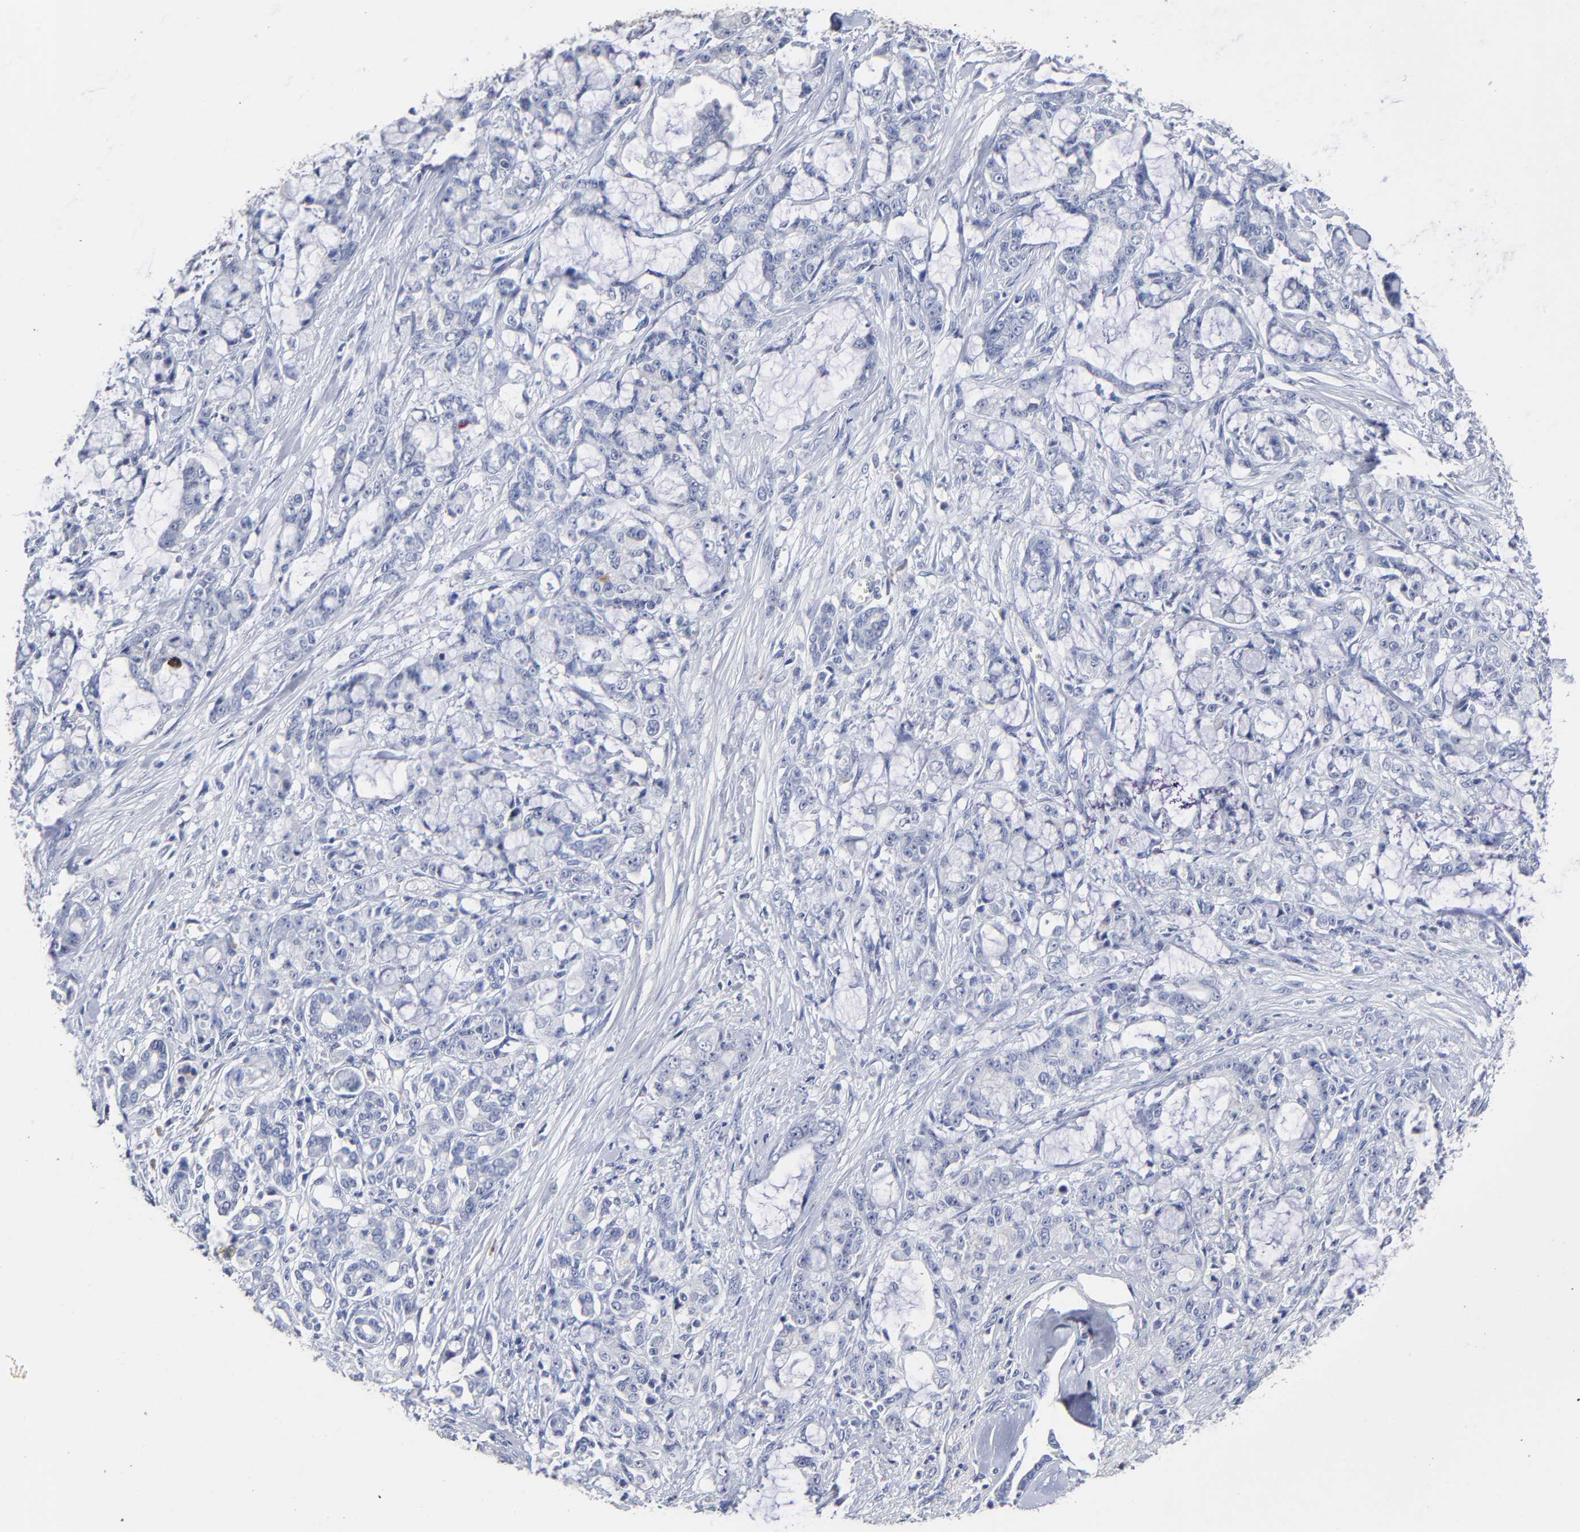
{"staining": {"intensity": "negative", "quantity": "none", "location": "none"}, "tissue": "pancreatic cancer", "cell_type": "Tumor cells", "image_type": "cancer", "snomed": [{"axis": "morphology", "description": "Adenocarcinoma, NOS"}, {"axis": "topography", "description": "Pancreas"}], "caption": "DAB (3,3'-diaminobenzidine) immunohistochemical staining of pancreatic cancer demonstrates no significant expression in tumor cells.", "gene": "TRAT1", "patient": {"sex": "female", "age": 73}}